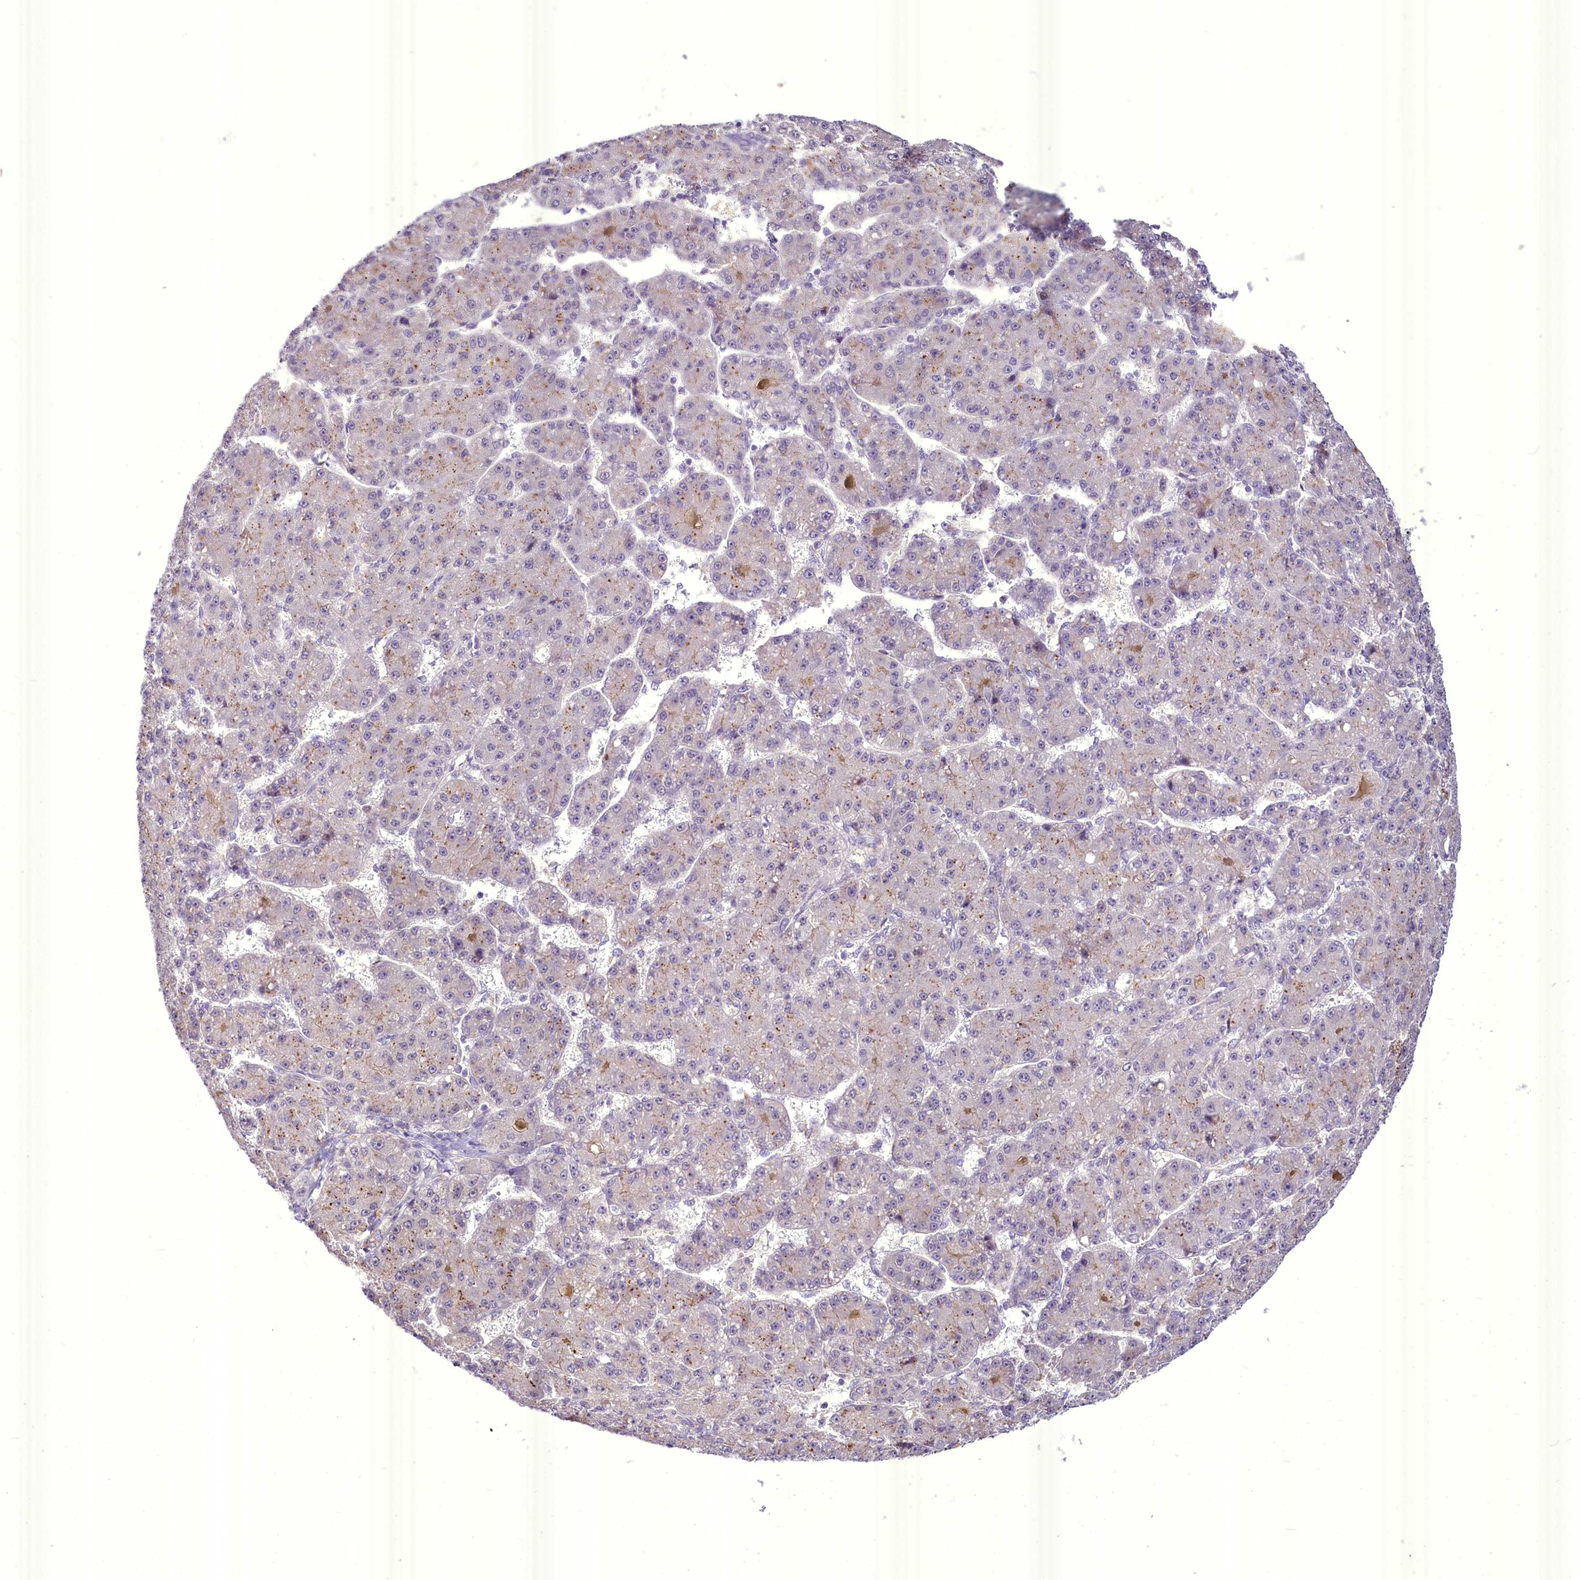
{"staining": {"intensity": "negative", "quantity": "none", "location": "none"}, "tissue": "liver cancer", "cell_type": "Tumor cells", "image_type": "cancer", "snomed": [{"axis": "morphology", "description": "Carcinoma, Hepatocellular, NOS"}, {"axis": "topography", "description": "Liver"}], "caption": "Immunohistochemistry (IHC) photomicrograph of human liver cancer stained for a protein (brown), which displays no staining in tumor cells. The staining was performed using DAB (3,3'-diaminobenzidine) to visualize the protein expression in brown, while the nuclei were stained in blue with hematoxylin (Magnification: 20x).", "gene": "BANK1", "patient": {"sex": "male", "age": 67}}